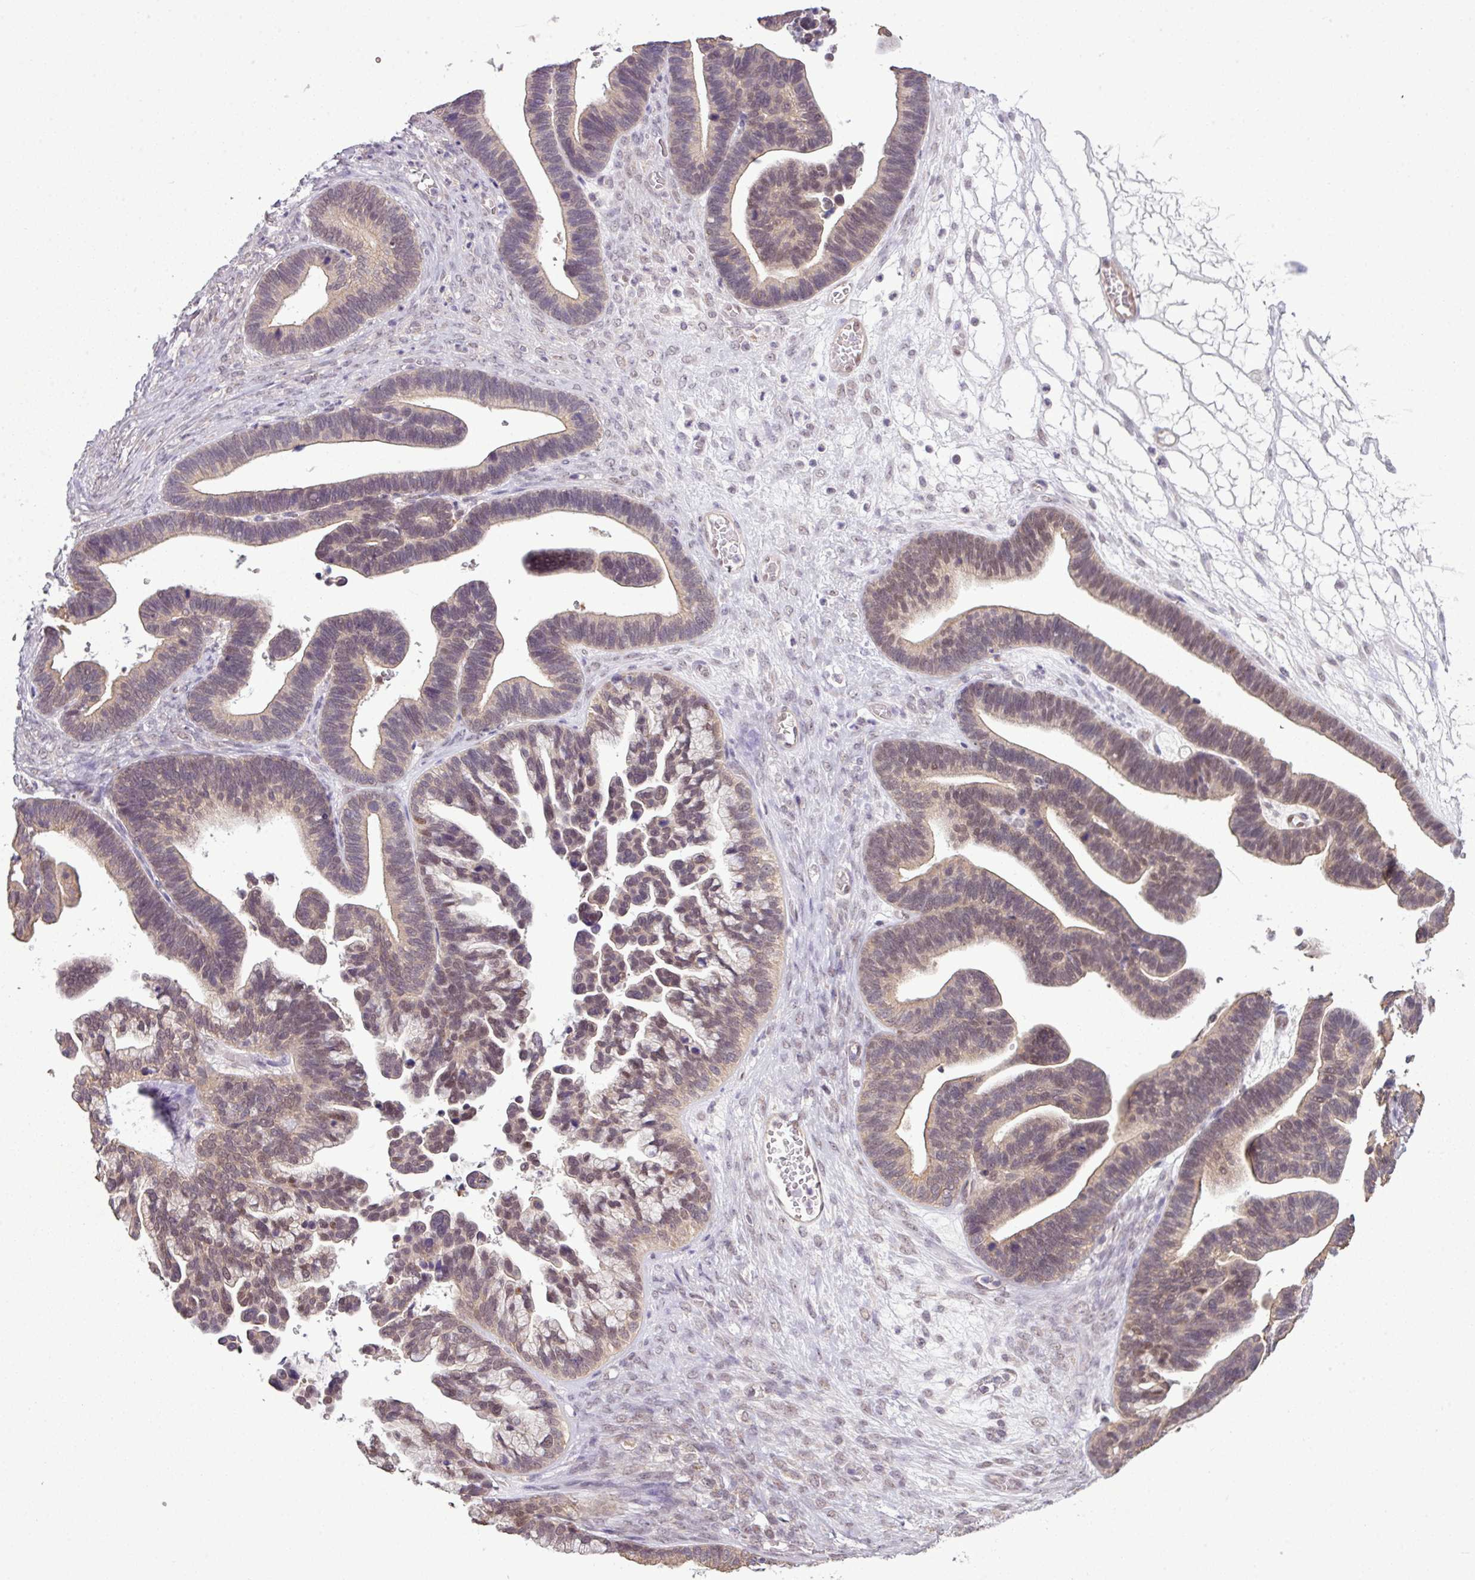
{"staining": {"intensity": "strong", "quantity": "25%-75%", "location": "nuclear"}, "tissue": "ovarian cancer", "cell_type": "Tumor cells", "image_type": "cancer", "snomed": [{"axis": "morphology", "description": "Cystadenocarcinoma, serous, NOS"}, {"axis": "topography", "description": "Ovary"}], "caption": "Tumor cells reveal high levels of strong nuclear expression in approximately 25%-75% of cells in human ovarian cancer (serous cystadenocarcinoma).", "gene": "ZNF217", "patient": {"sex": "female", "age": 56}}